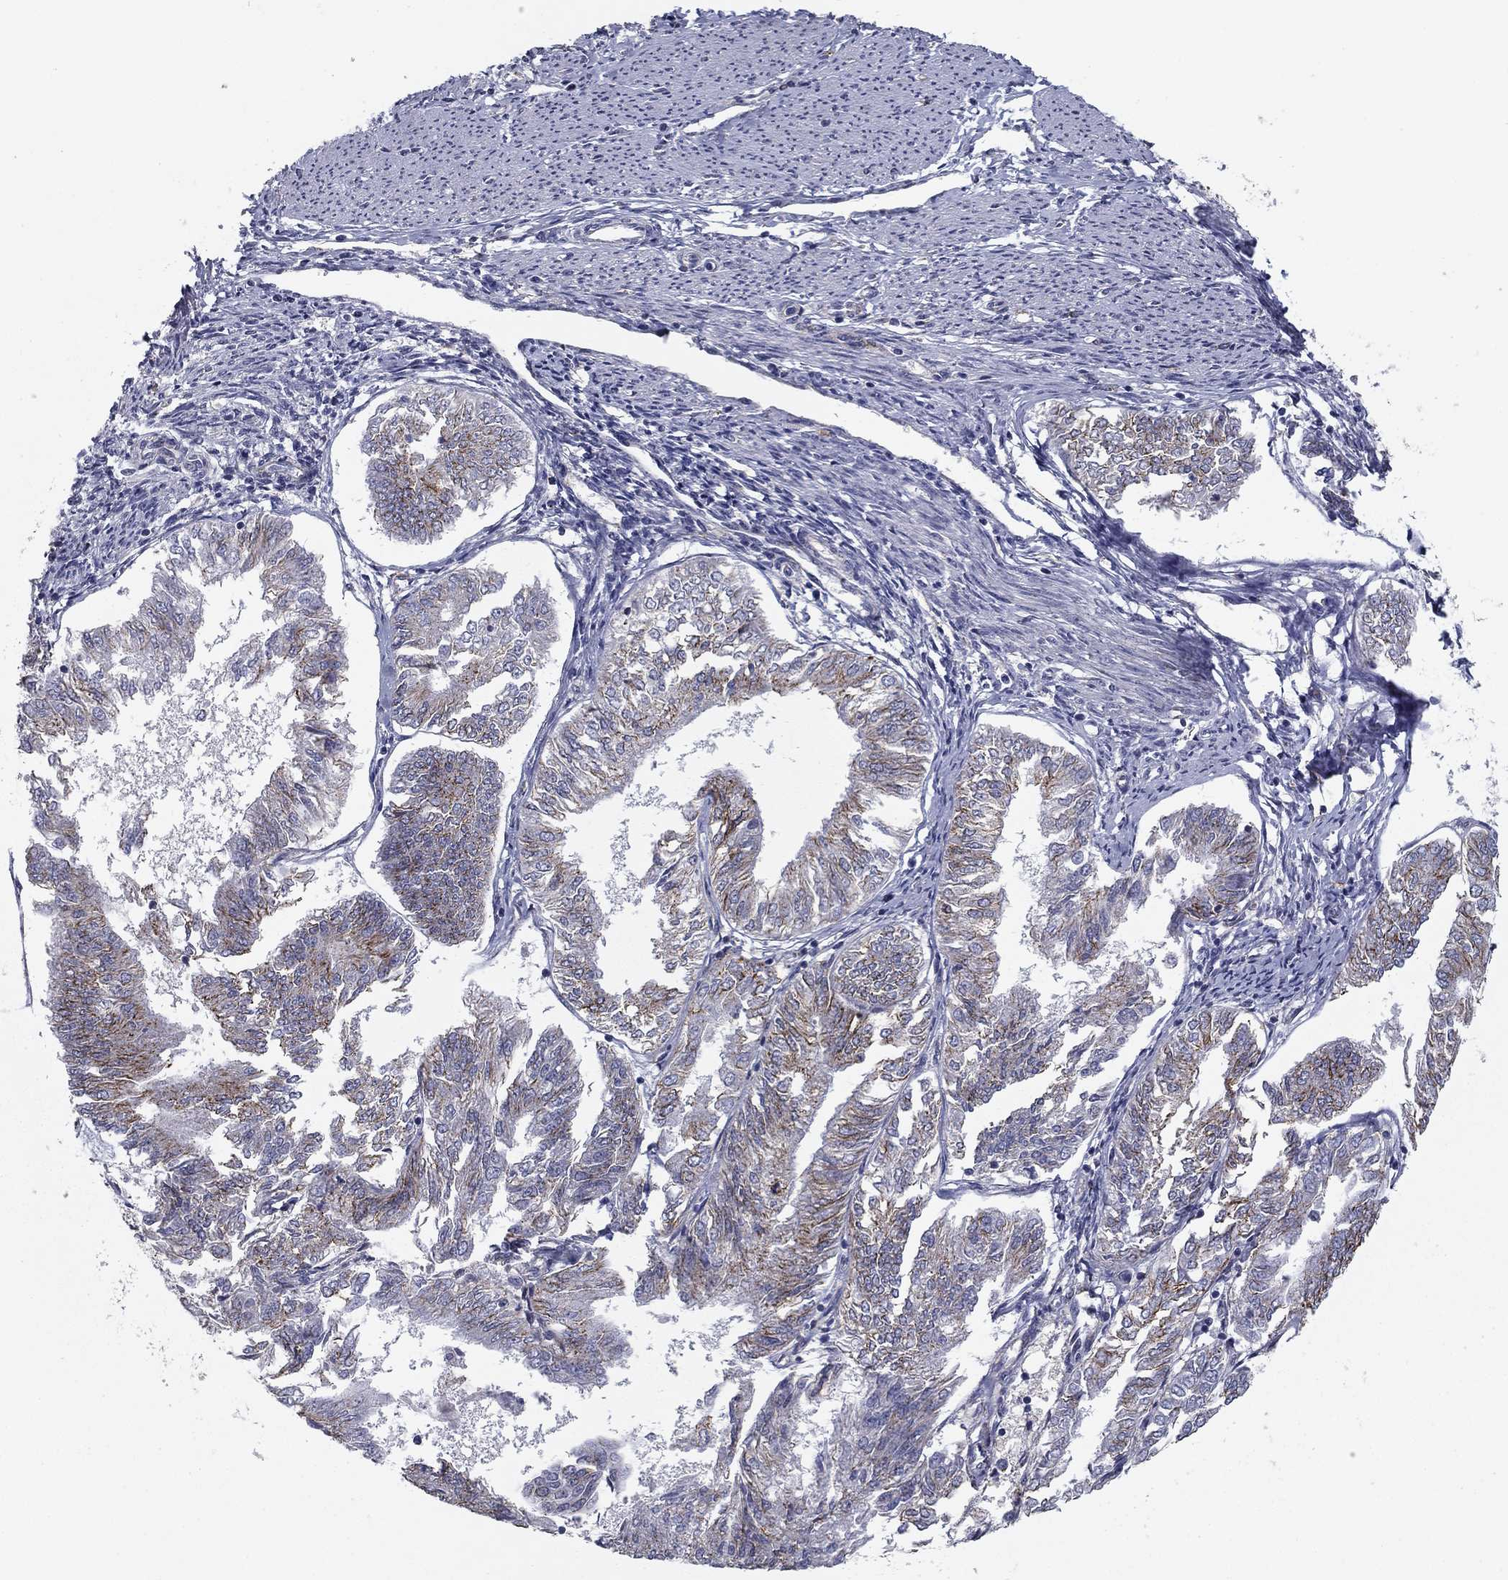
{"staining": {"intensity": "moderate", "quantity": "<25%", "location": "cytoplasmic/membranous"}, "tissue": "endometrial cancer", "cell_type": "Tumor cells", "image_type": "cancer", "snomed": [{"axis": "morphology", "description": "Adenocarcinoma, NOS"}, {"axis": "topography", "description": "Endometrium"}], "caption": "A brown stain shows moderate cytoplasmic/membranous positivity of a protein in human adenocarcinoma (endometrial) tumor cells.", "gene": "SEPTIN3", "patient": {"sex": "female", "age": 58}}